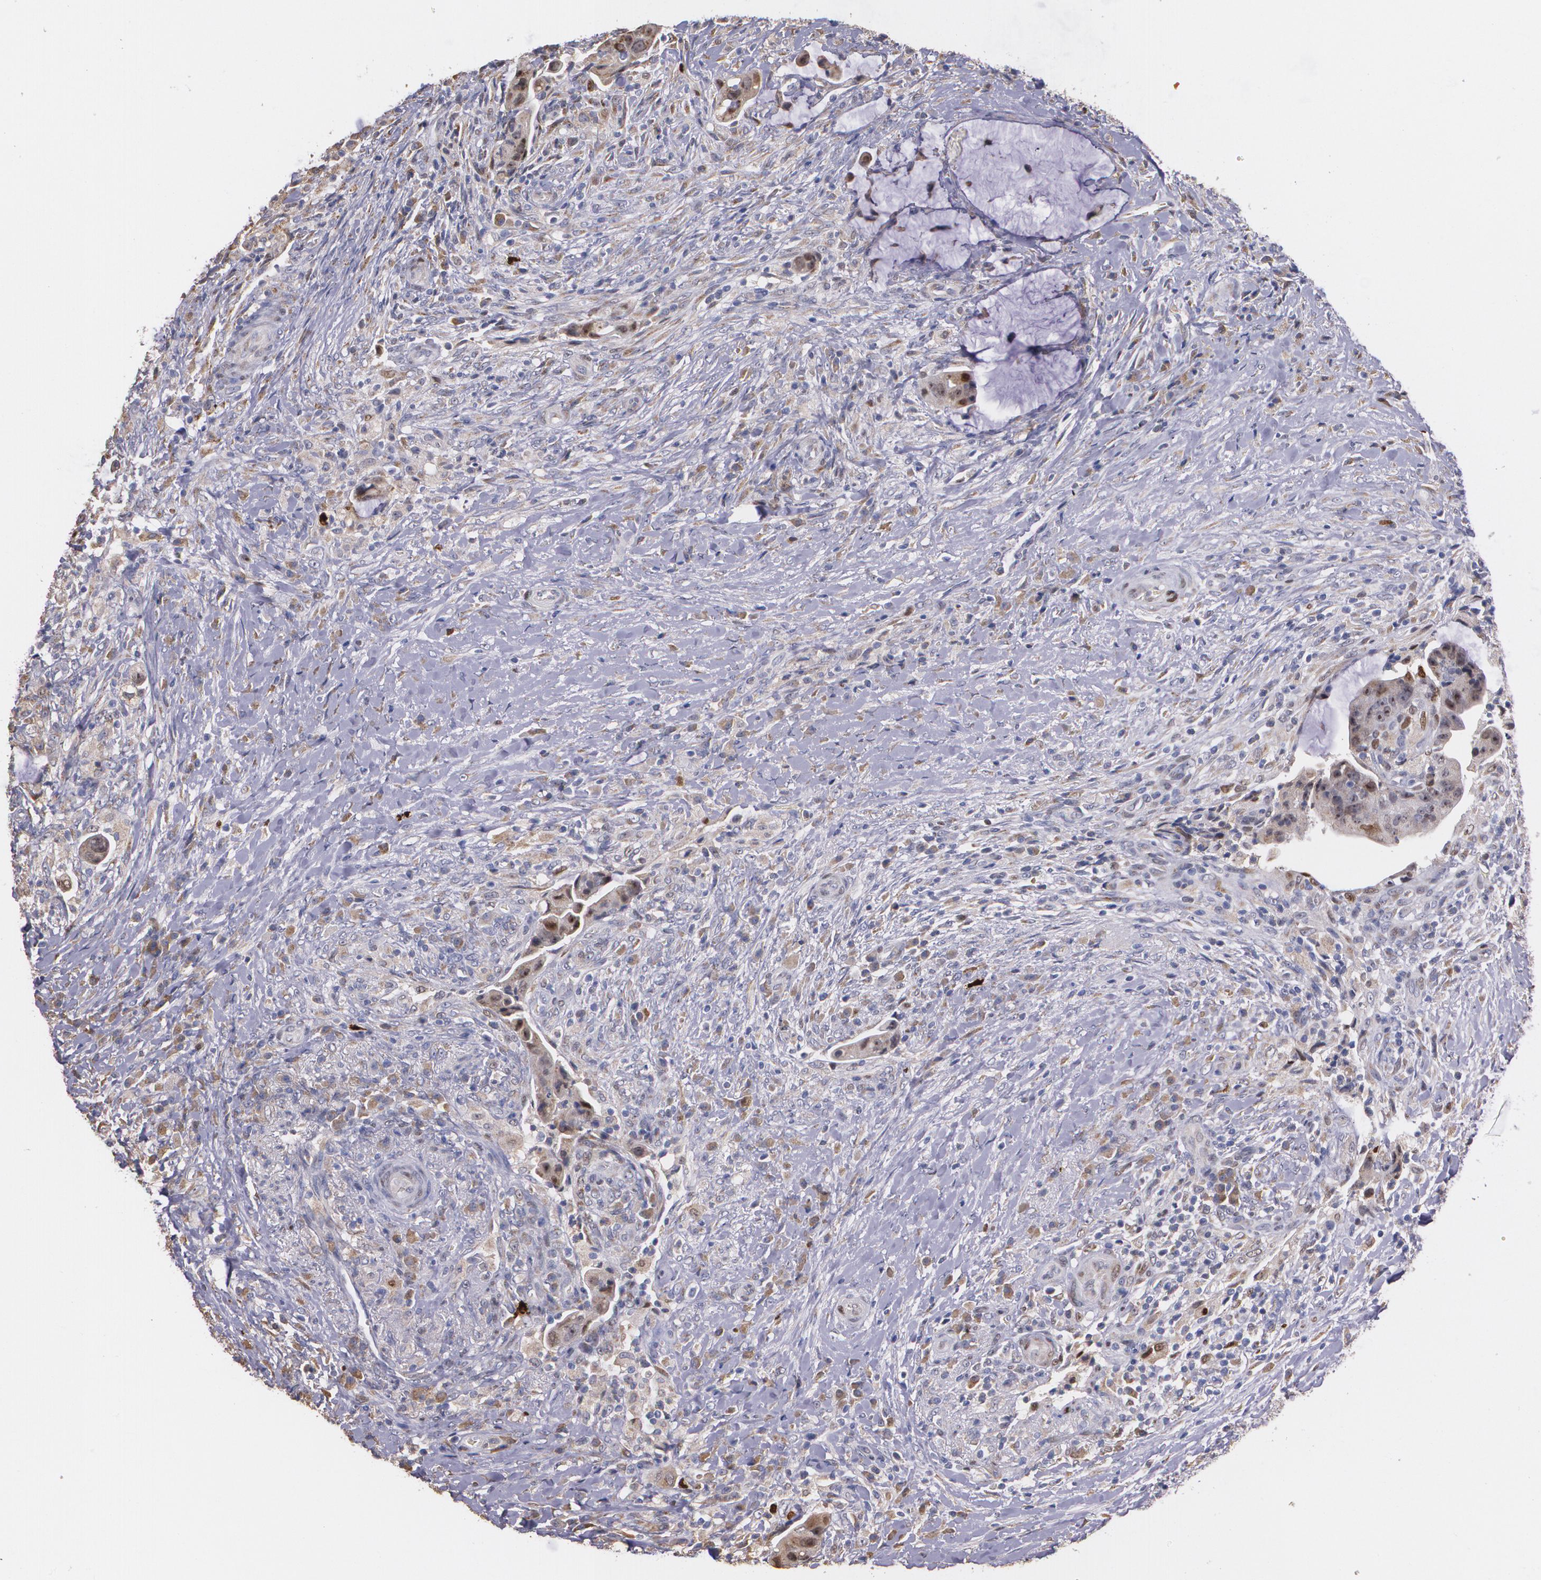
{"staining": {"intensity": "moderate", "quantity": ">75%", "location": "cytoplasmic/membranous"}, "tissue": "colorectal cancer", "cell_type": "Tumor cells", "image_type": "cancer", "snomed": [{"axis": "morphology", "description": "Adenocarcinoma, NOS"}, {"axis": "topography", "description": "Rectum"}], "caption": "Immunohistochemistry (IHC) image of human colorectal adenocarcinoma stained for a protein (brown), which demonstrates medium levels of moderate cytoplasmic/membranous staining in about >75% of tumor cells.", "gene": "ATF3", "patient": {"sex": "female", "age": 71}}